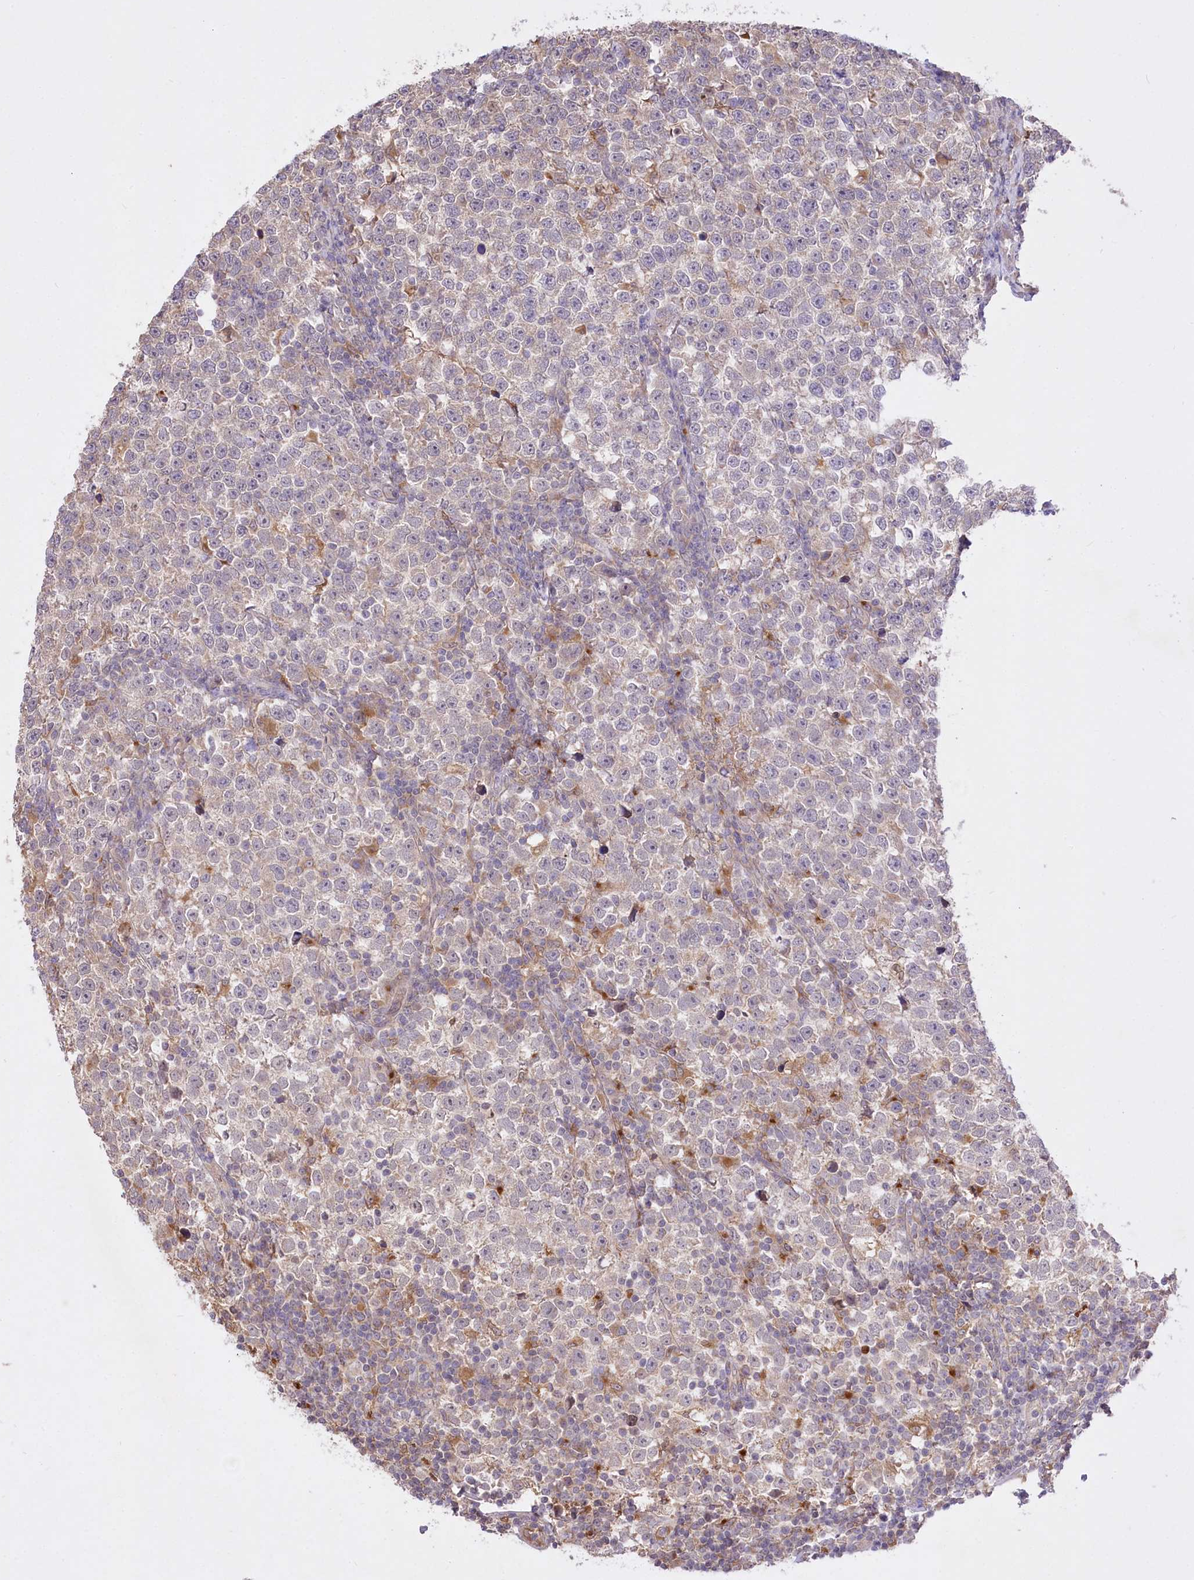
{"staining": {"intensity": "weak", "quantity": "<25%", "location": "cytoplasmic/membranous"}, "tissue": "testis cancer", "cell_type": "Tumor cells", "image_type": "cancer", "snomed": [{"axis": "morphology", "description": "Normal tissue, NOS"}, {"axis": "morphology", "description": "Seminoma, NOS"}, {"axis": "topography", "description": "Testis"}], "caption": "Human testis seminoma stained for a protein using immunohistochemistry shows no expression in tumor cells.", "gene": "HELT", "patient": {"sex": "male", "age": 43}}